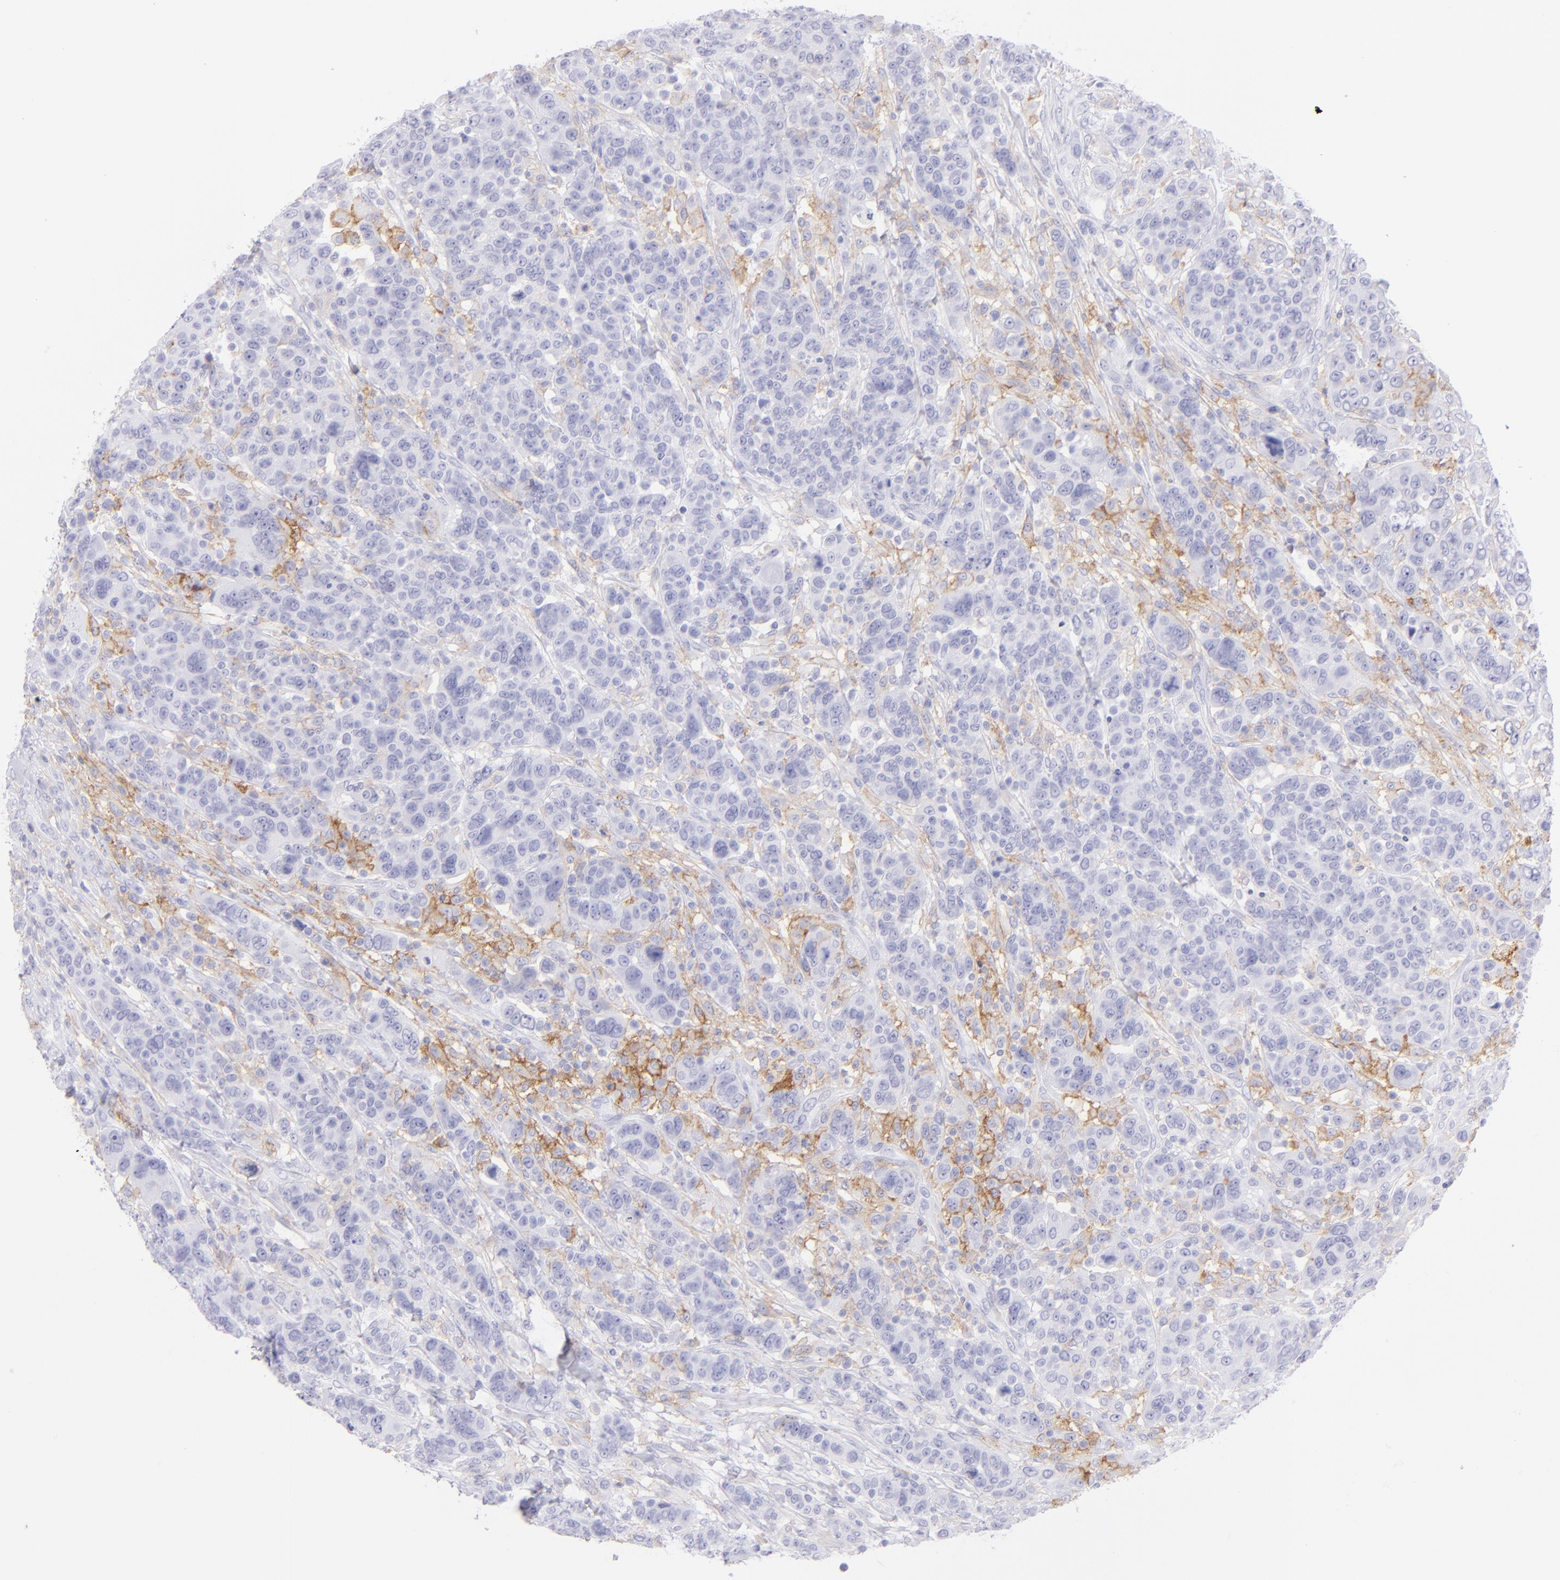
{"staining": {"intensity": "moderate", "quantity": "<25%", "location": "cytoplasmic/membranous"}, "tissue": "breast cancer", "cell_type": "Tumor cells", "image_type": "cancer", "snomed": [{"axis": "morphology", "description": "Duct carcinoma"}, {"axis": "topography", "description": "Breast"}], "caption": "Breast cancer (infiltrating ductal carcinoma) was stained to show a protein in brown. There is low levels of moderate cytoplasmic/membranous positivity in about <25% of tumor cells.", "gene": "CD72", "patient": {"sex": "female", "age": 37}}